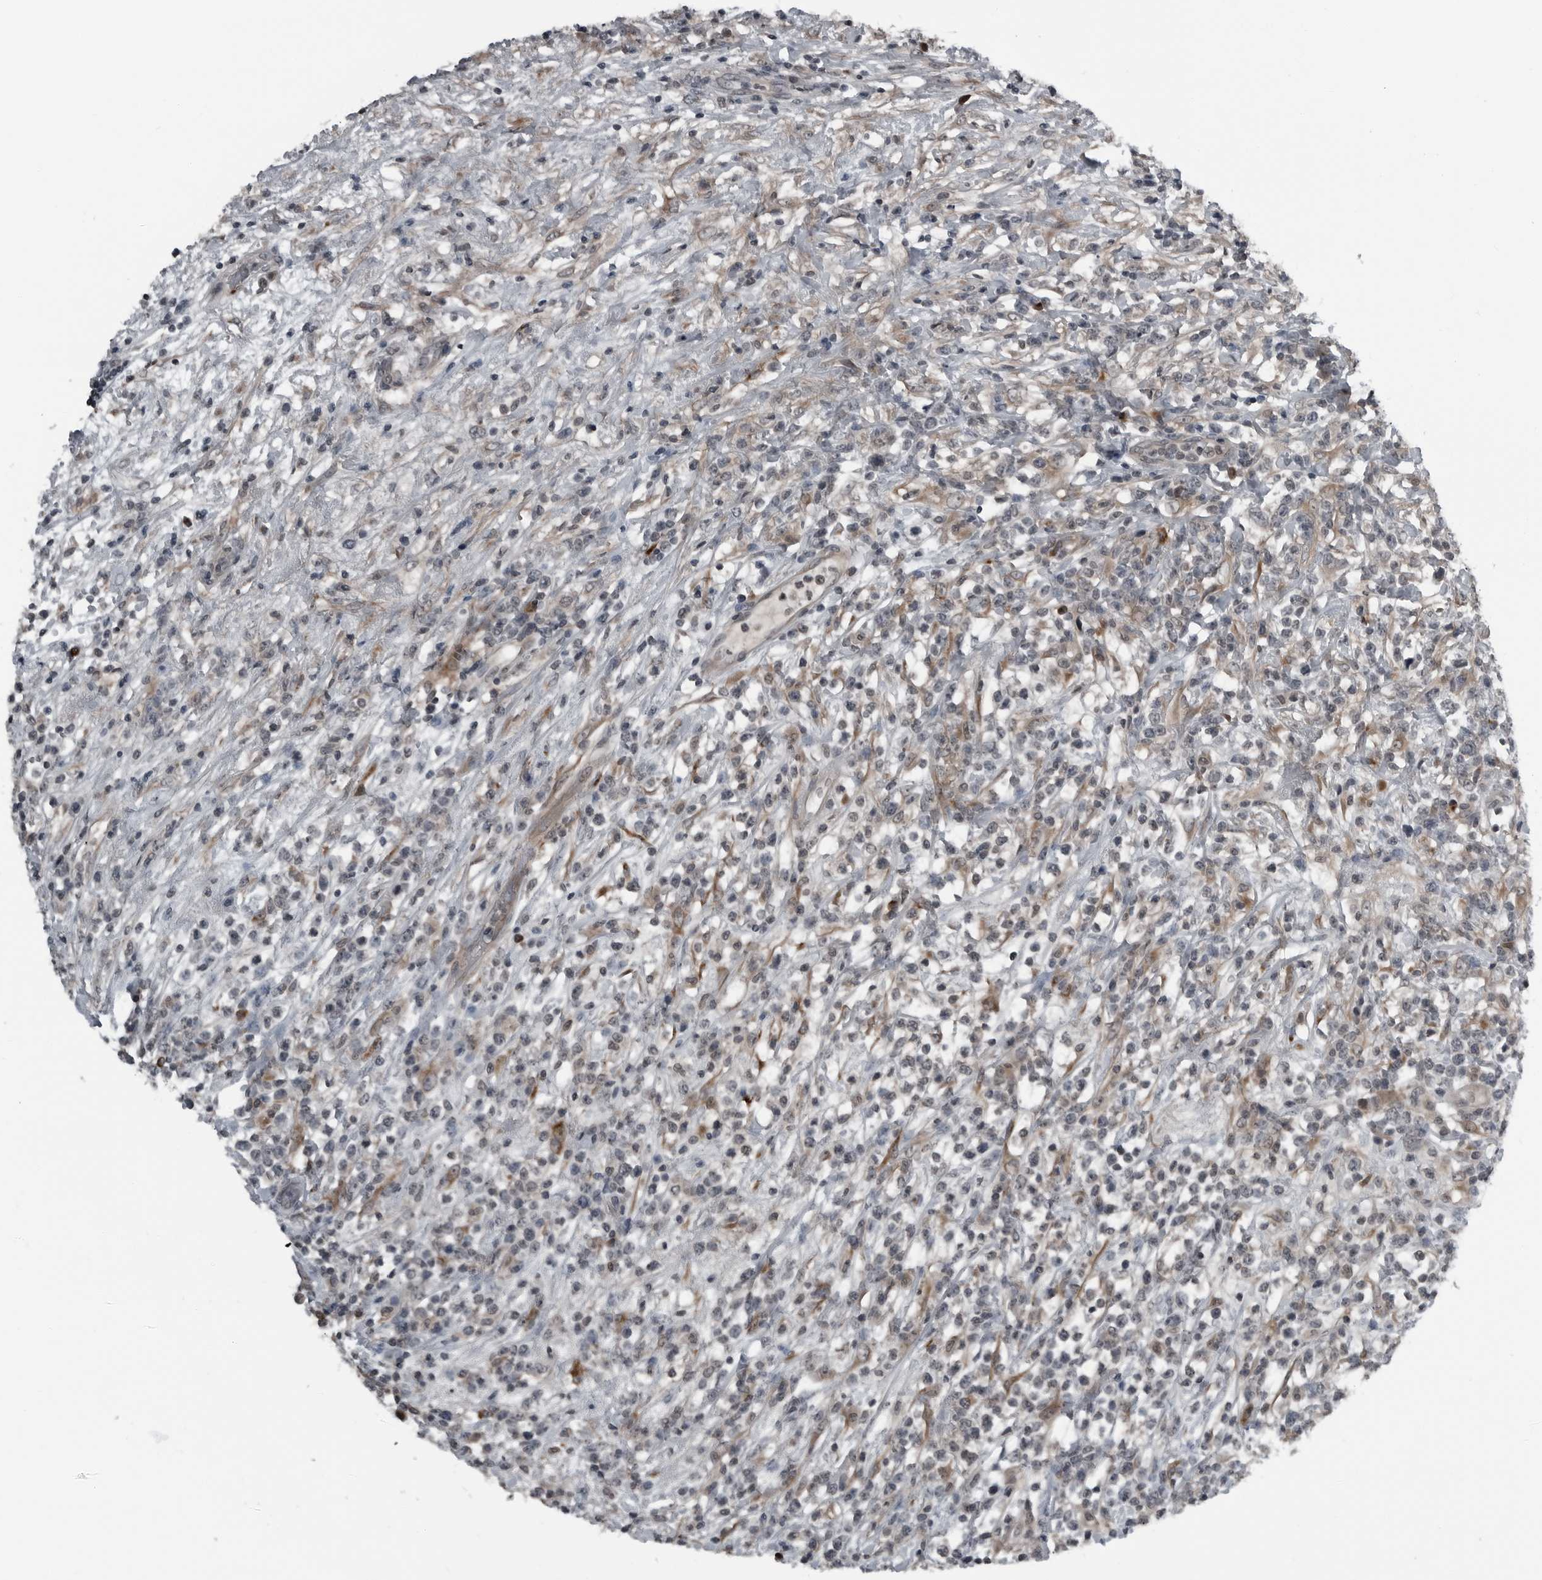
{"staining": {"intensity": "negative", "quantity": "none", "location": "none"}, "tissue": "lymphoma", "cell_type": "Tumor cells", "image_type": "cancer", "snomed": [{"axis": "morphology", "description": "Malignant lymphoma, non-Hodgkin's type, High grade"}, {"axis": "topography", "description": "Colon"}], "caption": "Tumor cells are negative for brown protein staining in high-grade malignant lymphoma, non-Hodgkin's type. (DAB immunohistochemistry (IHC), high magnification).", "gene": "GAK", "patient": {"sex": "female", "age": 53}}